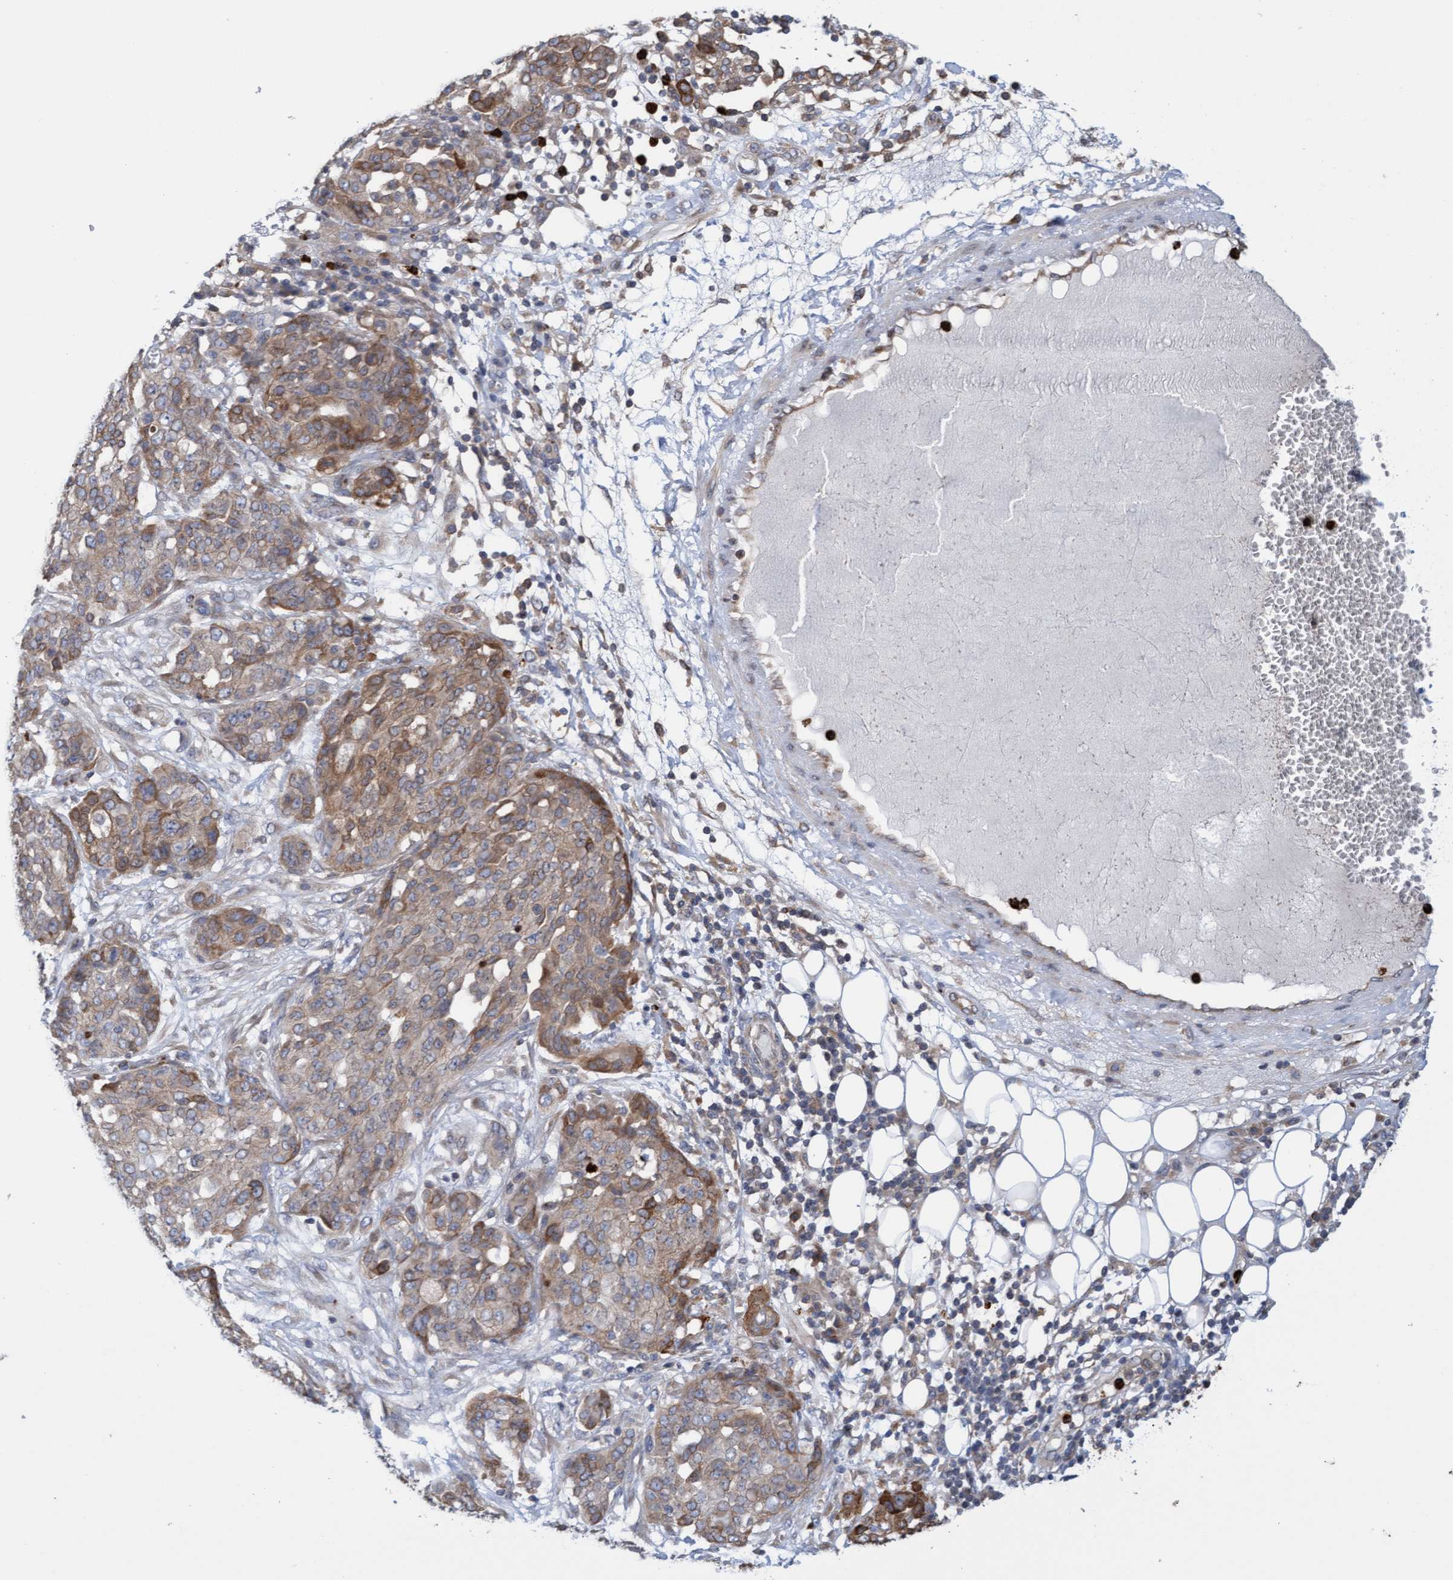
{"staining": {"intensity": "moderate", "quantity": "25%-75%", "location": "cytoplasmic/membranous"}, "tissue": "ovarian cancer", "cell_type": "Tumor cells", "image_type": "cancer", "snomed": [{"axis": "morphology", "description": "Cystadenocarcinoma, serous, NOS"}, {"axis": "topography", "description": "Soft tissue"}, {"axis": "topography", "description": "Ovary"}], "caption": "A medium amount of moderate cytoplasmic/membranous staining is identified in approximately 25%-75% of tumor cells in serous cystadenocarcinoma (ovarian) tissue.", "gene": "MMP8", "patient": {"sex": "female", "age": 57}}